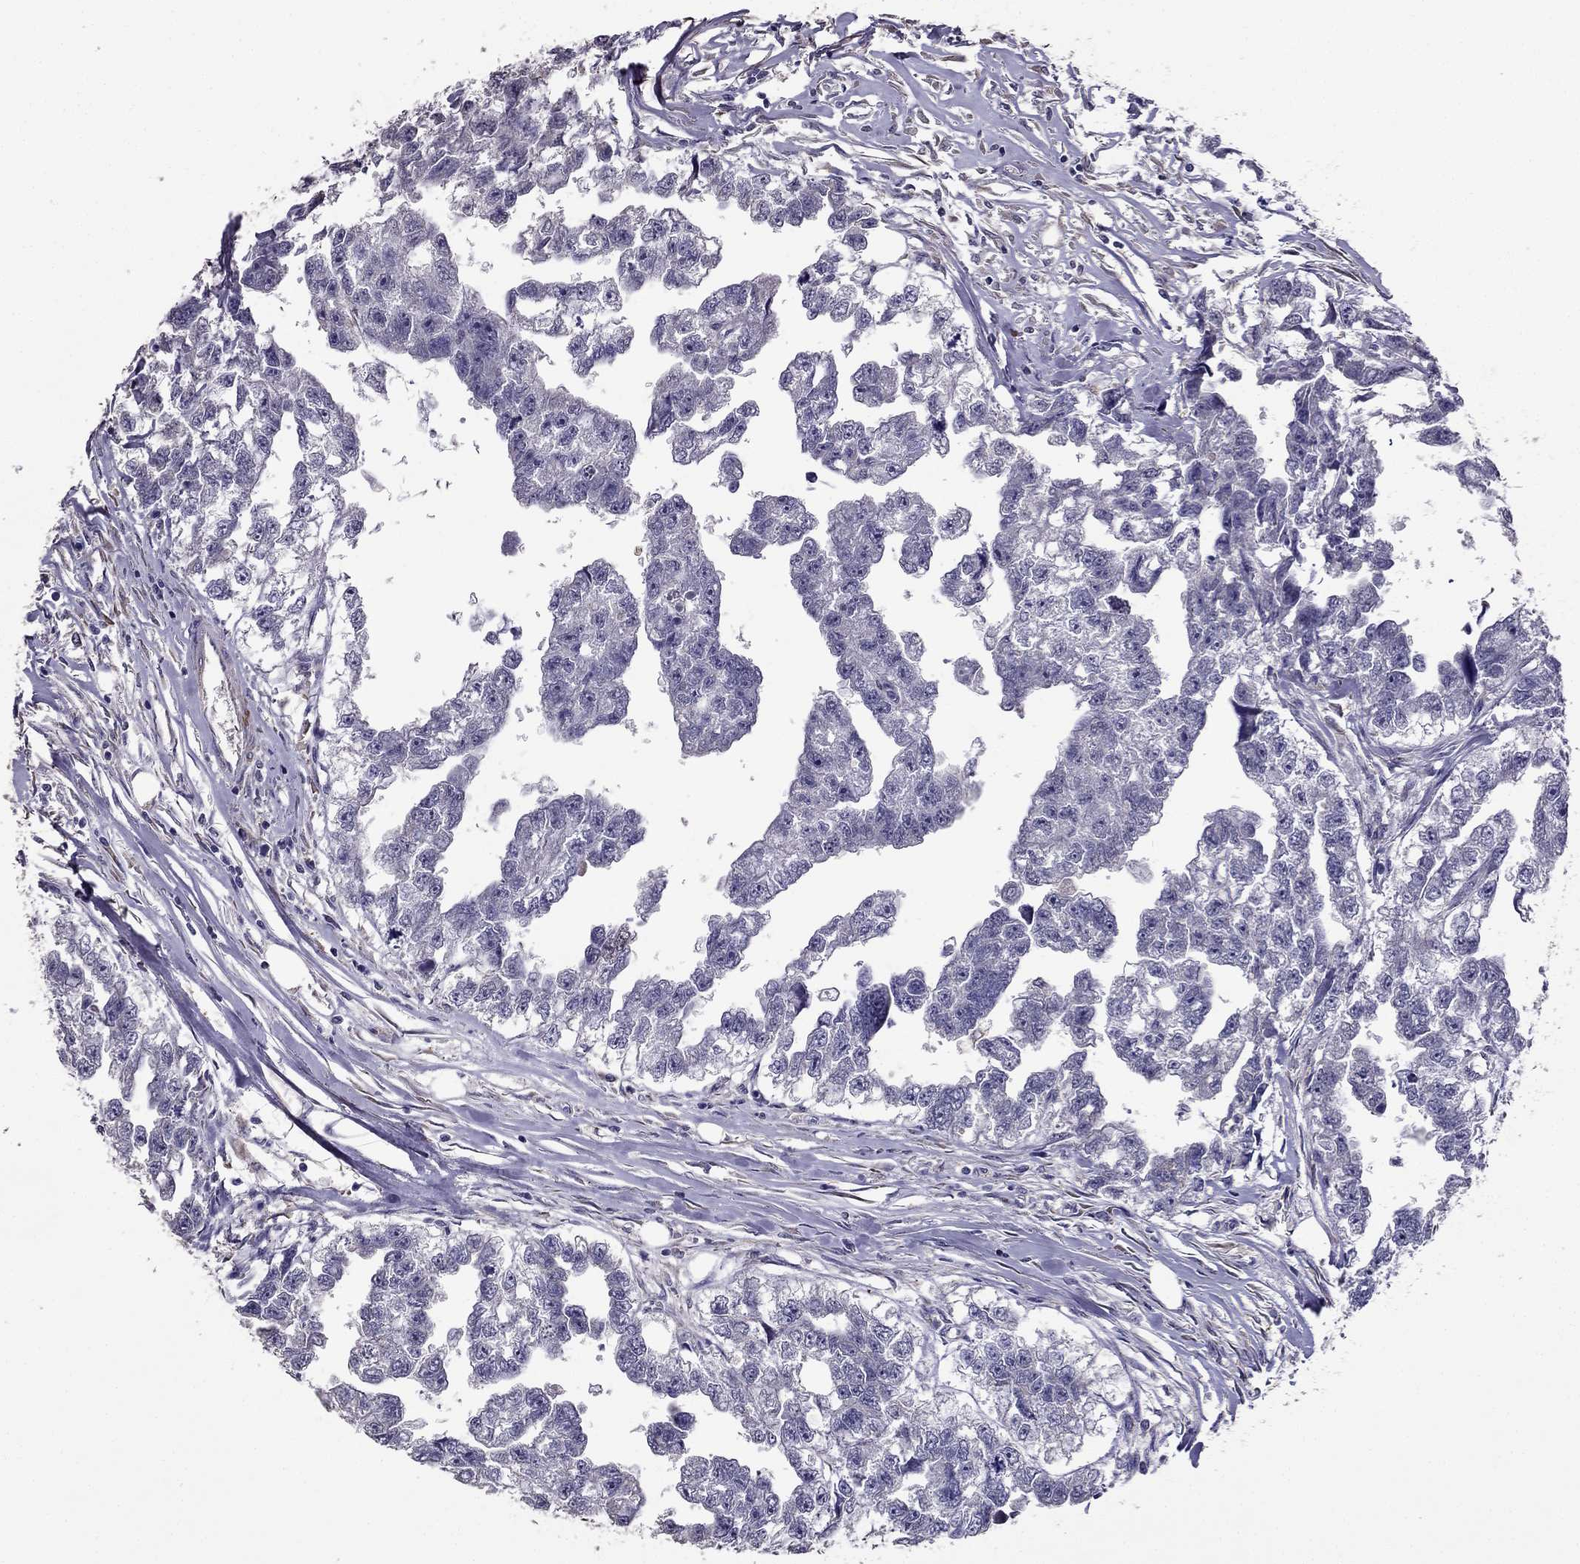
{"staining": {"intensity": "negative", "quantity": "none", "location": "none"}, "tissue": "testis cancer", "cell_type": "Tumor cells", "image_type": "cancer", "snomed": [{"axis": "morphology", "description": "Carcinoma, Embryonal, NOS"}, {"axis": "morphology", "description": "Teratoma, malignant, NOS"}, {"axis": "topography", "description": "Testis"}], "caption": "Immunohistochemistry (IHC) photomicrograph of neoplastic tissue: testis cancer (malignant teratoma) stained with DAB (3,3'-diaminobenzidine) exhibits no significant protein staining in tumor cells.", "gene": "CDH9", "patient": {"sex": "male", "age": 44}}